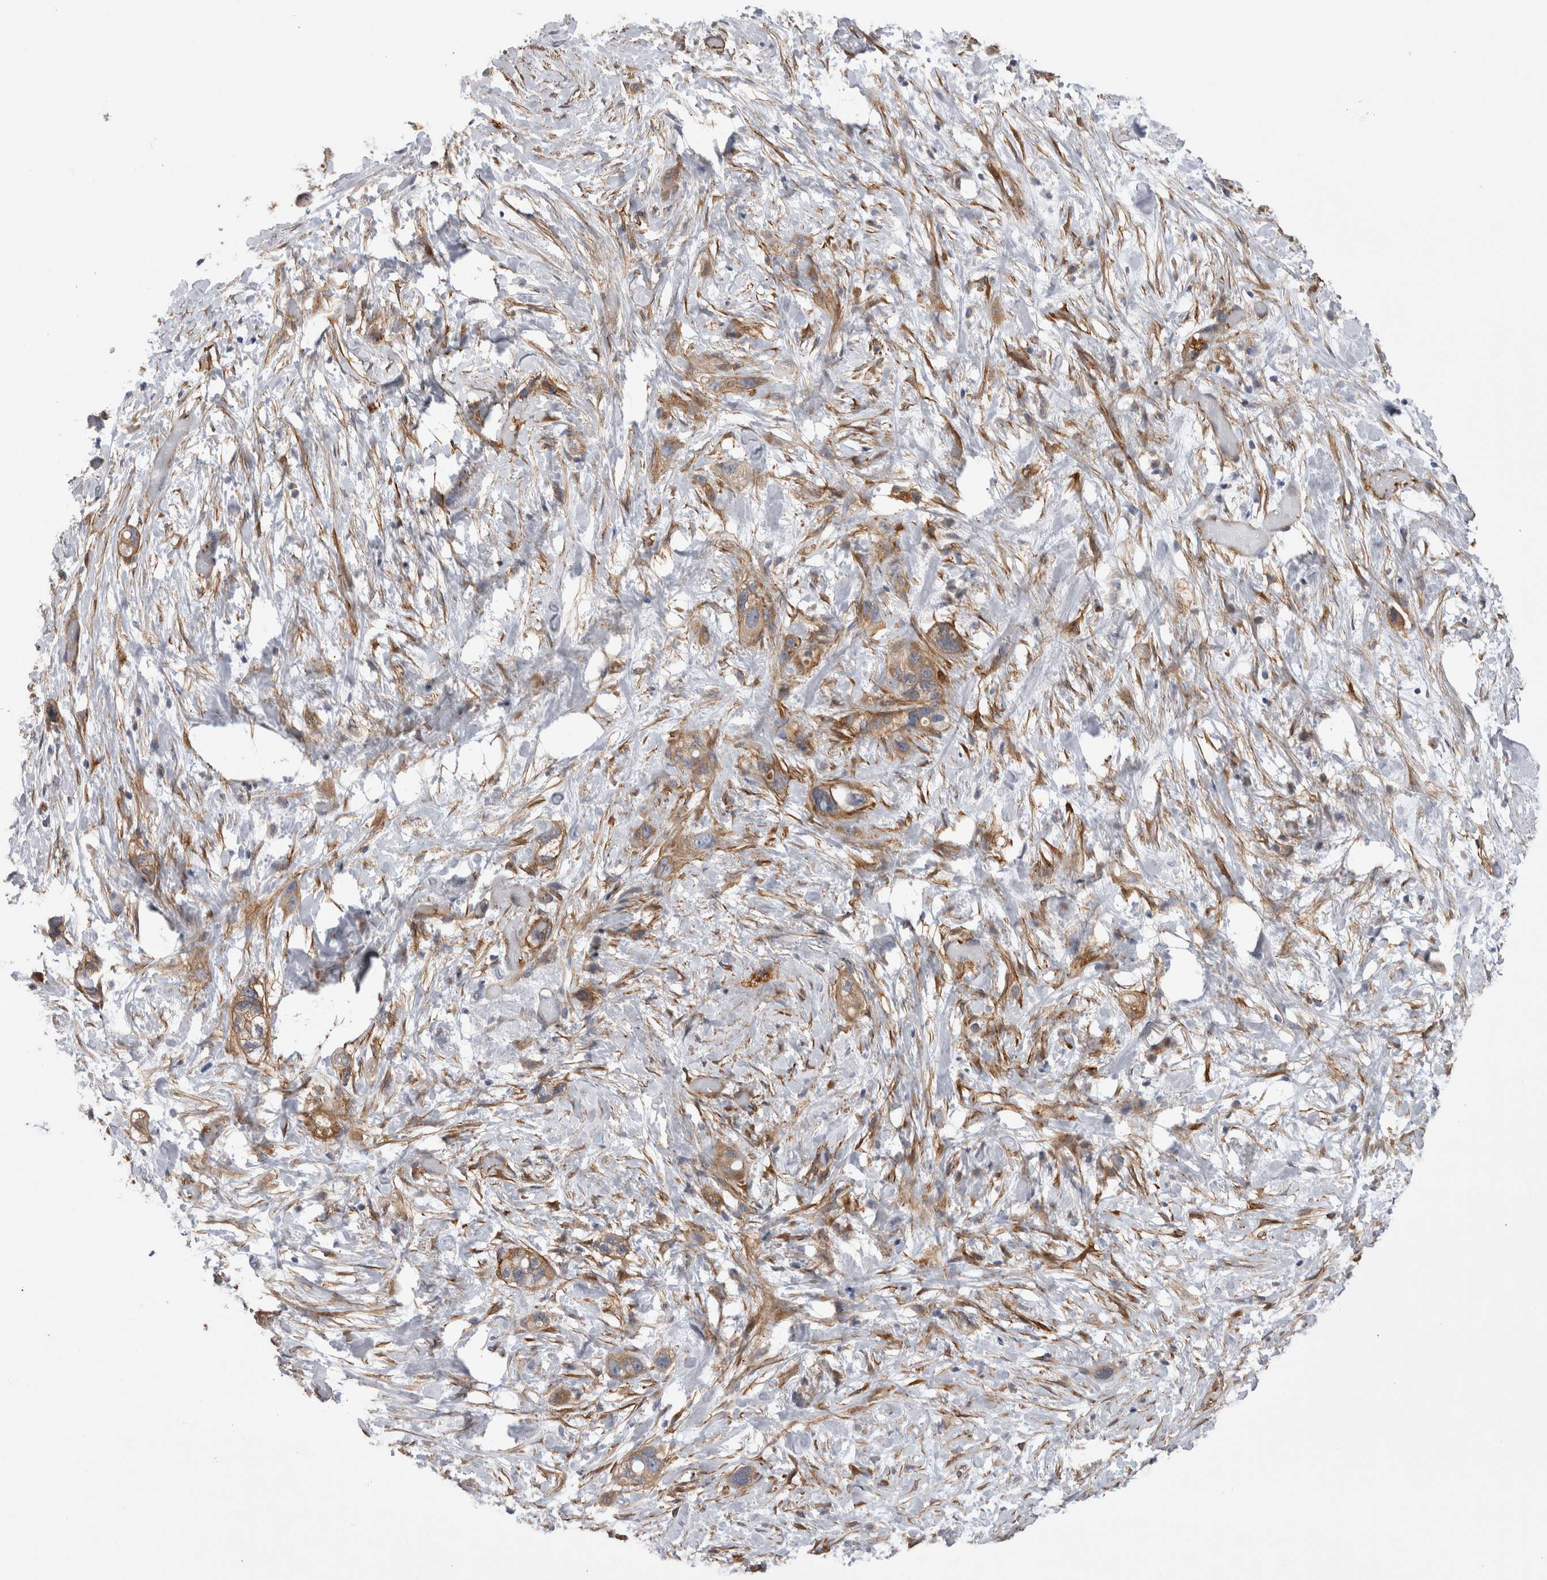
{"staining": {"intensity": "weak", "quantity": ">75%", "location": "cytoplasmic/membranous"}, "tissue": "stomach cancer", "cell_type": "Tumor cells", "image_type": "cancer", "snomed": [{"axis": "morphology", "description": "Adenocarcinoma, NOS"}, {"axis": "topography", "description": "Stomach"}, {"axis": "topography", "description": "Stomach, lower"}], "caption": "DAB immunohistochemical staining of human stomach adenocarcinoma displays weak cytoplasmic/membranous protein staining in about >75% of tumor cells.", "gene": "EPRS1", "patient": {"sex": "female", "age": 48}}